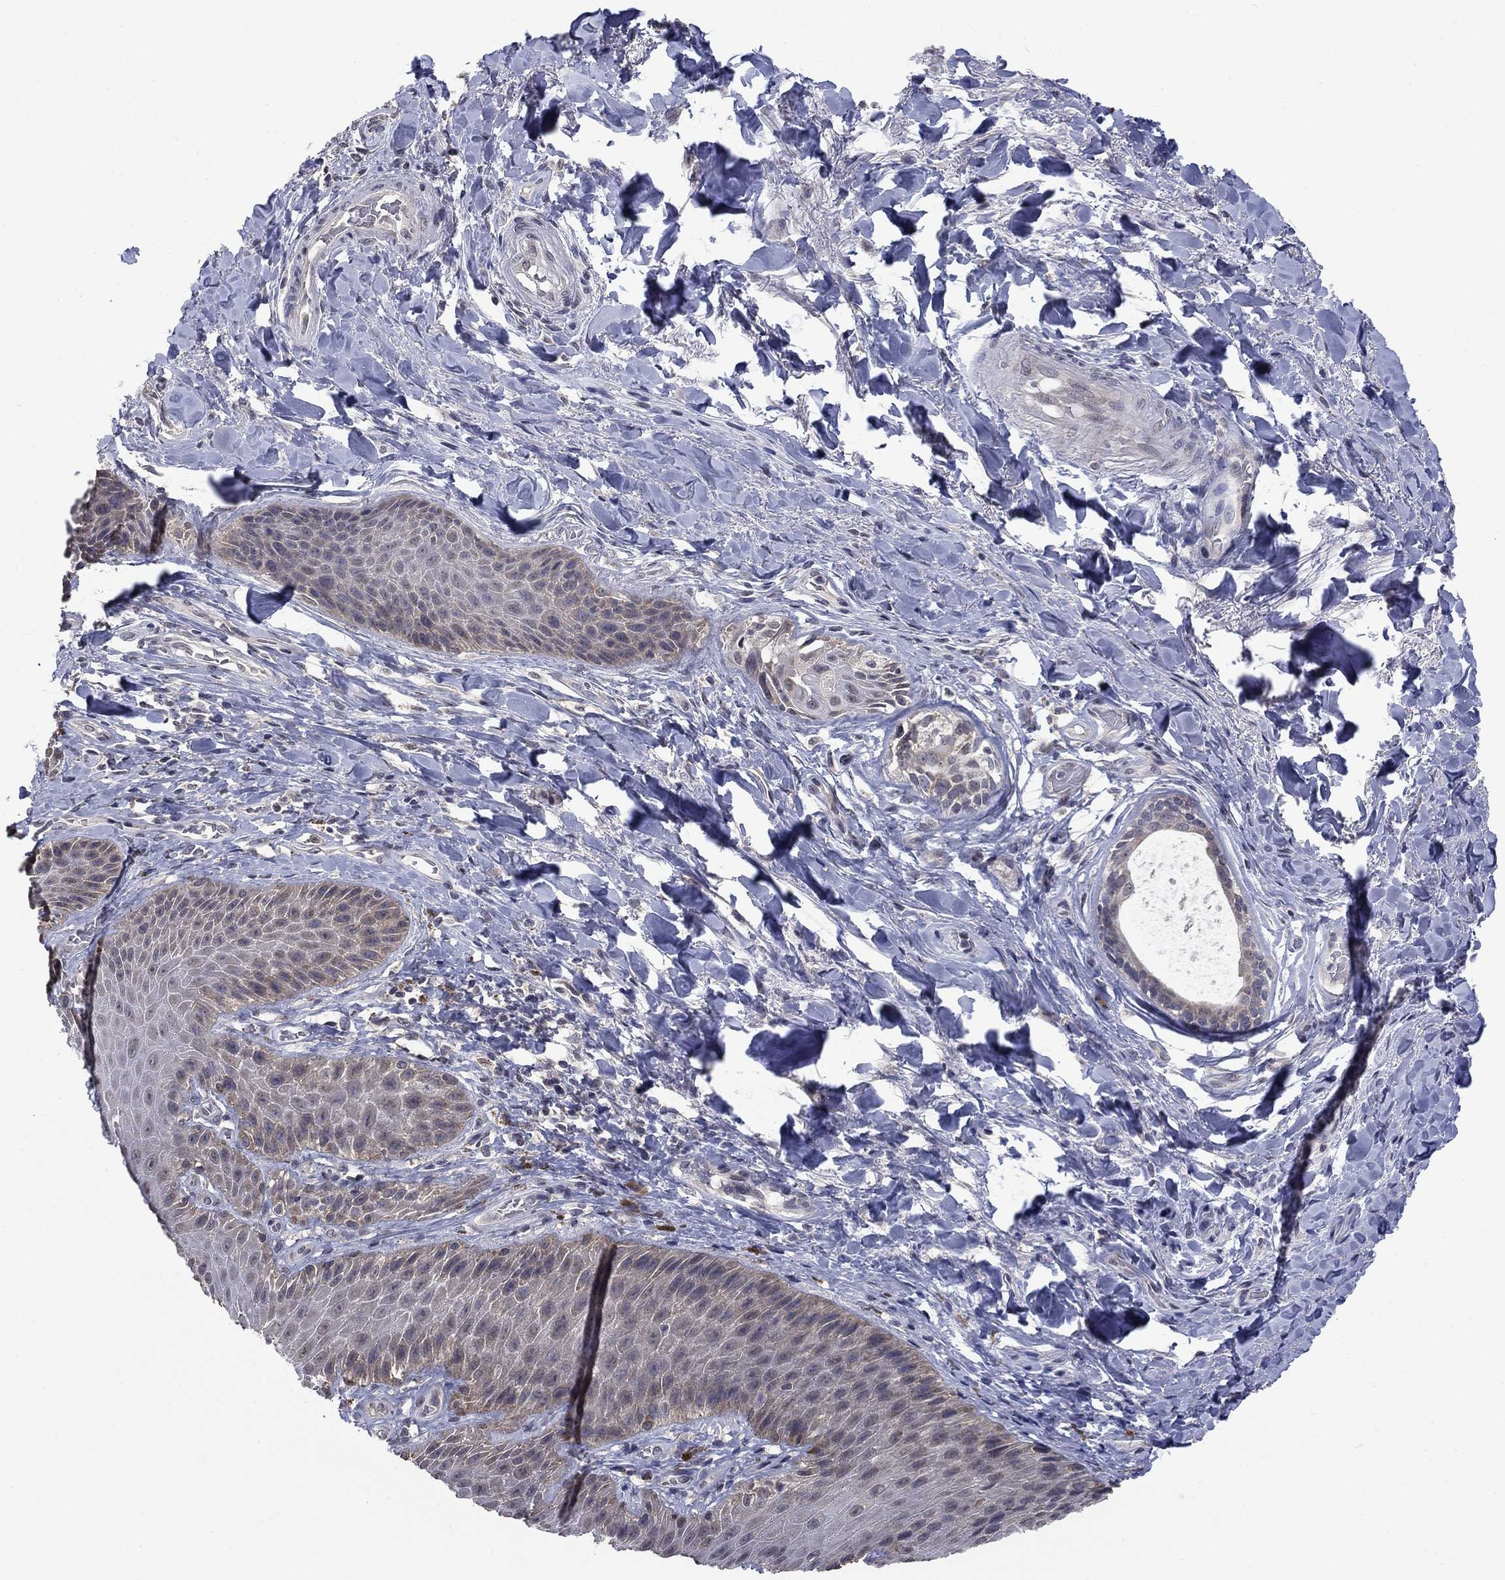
{"staining": {"intensity": "strong", "quantity": "<25%", "location": "cytoplasmic/membranous"}, "tissue": "skin", "cell_type": "Epidermal cells", "image_type": "normal", "snomed": [{"axis": "morphology", "description": "Normal tissue, NOS"}, {"axis": "topography", "description": "Anal"}, {"axis": "topography", "description": "Peripheral nerve tissue"}], "caption": "Skin stained with immunohistochemistry demonstrates strong cytoplasmic/membranous staining in approximately <25% of epidermal cells. The protein of interest is shown in brown color, while the nuclei are stained blue.", "gene": "SPATA33", "patient": {"sex": "male", "age": 53}}